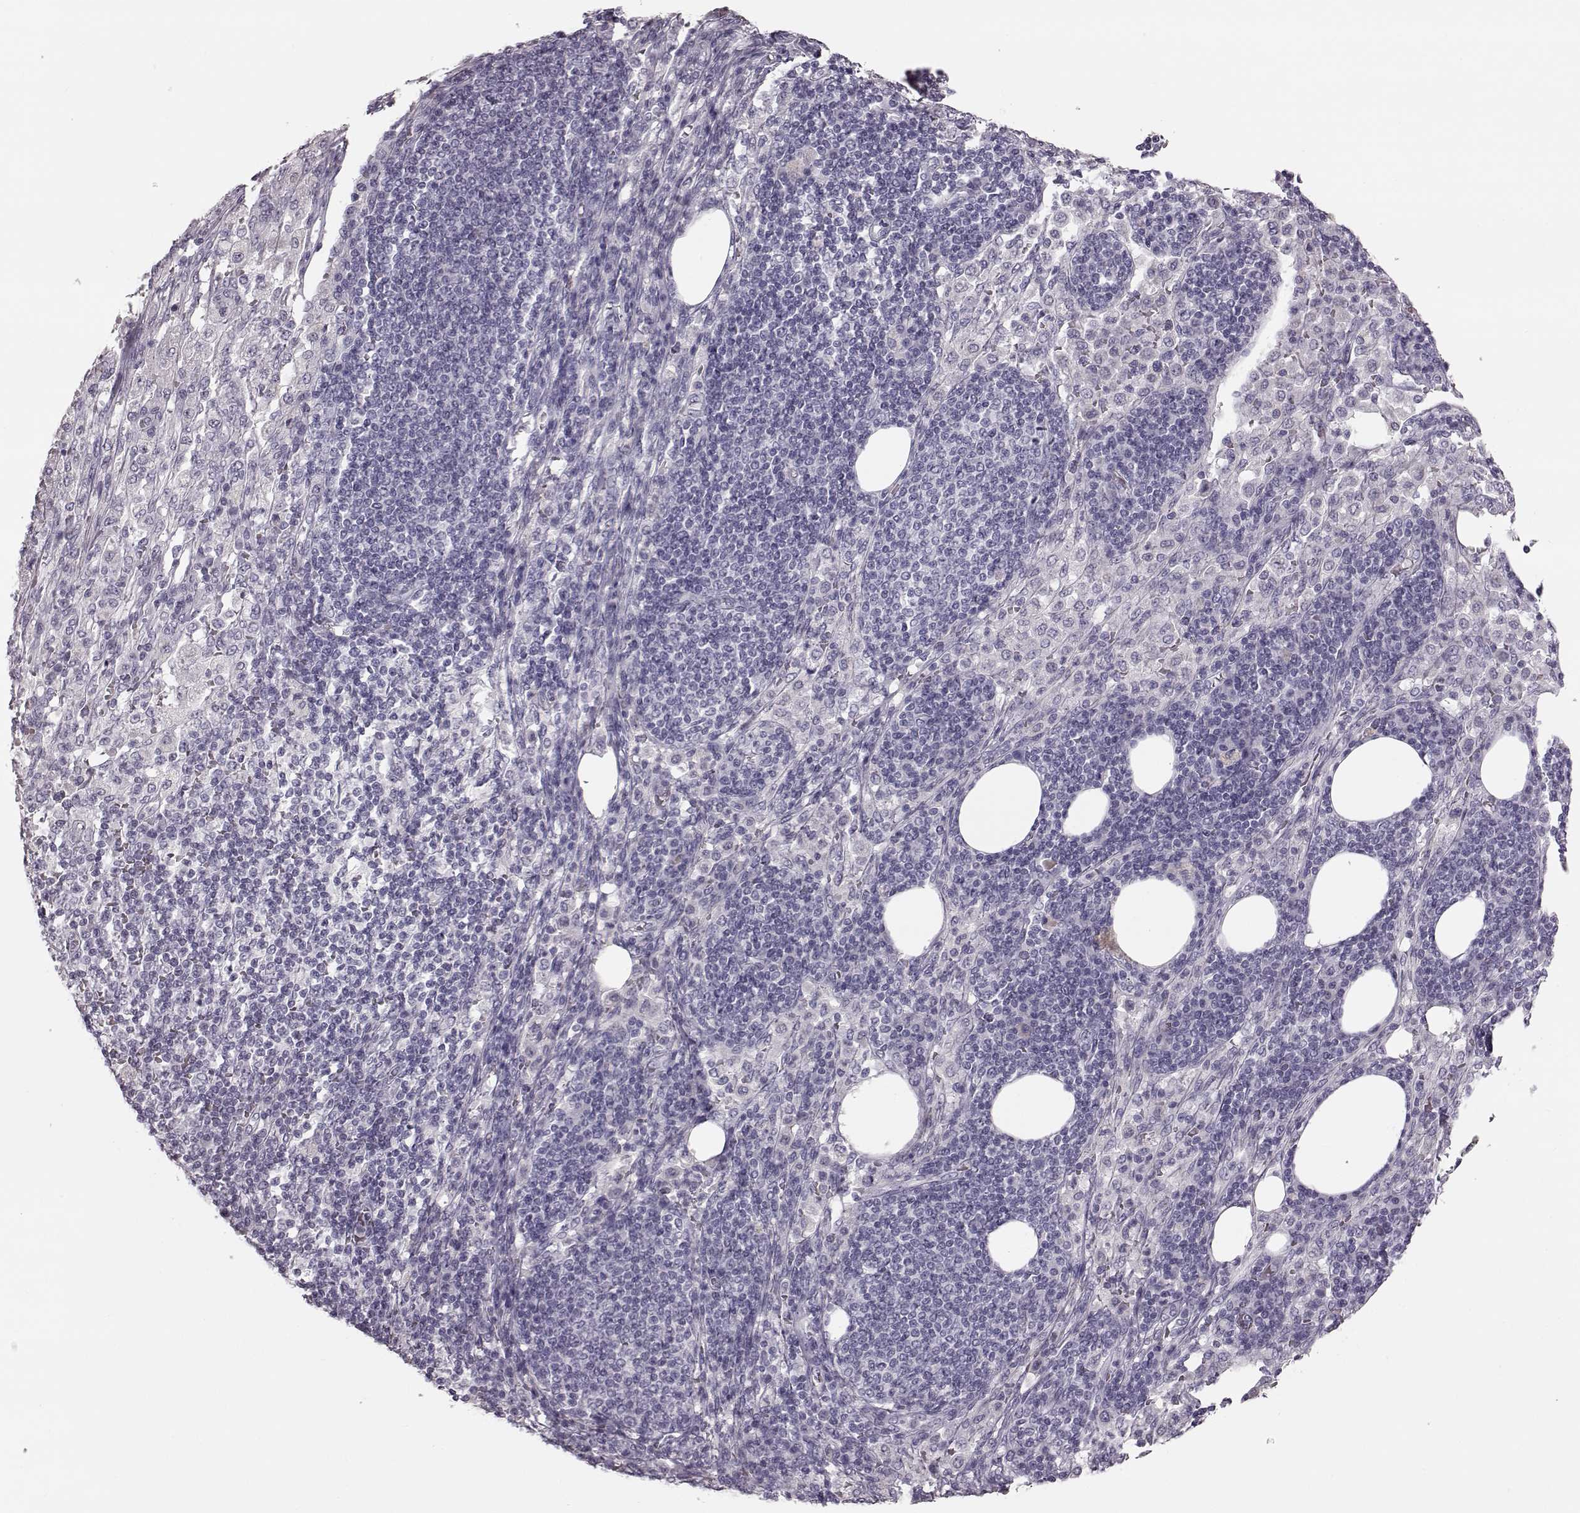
{"staining": {"intensity": "negative", "quantity": "none", "location": "none"}, "tissue": "pancreatic cancer", "cell_type": "Tumor cells", "image_type": "cancer", "snomed": [{"axis": "morphology", "description": "Adenocarcinoma, NOS"}, {"axis": "topography", "description": "Pancreas"}], "caption": "This is an immunohistochemistry photomicrograph of pancreatic cancer. There is no positivity in tumor cells.", "gene": "ZNF433", "patient": {"sex": "female", "age": 61}}